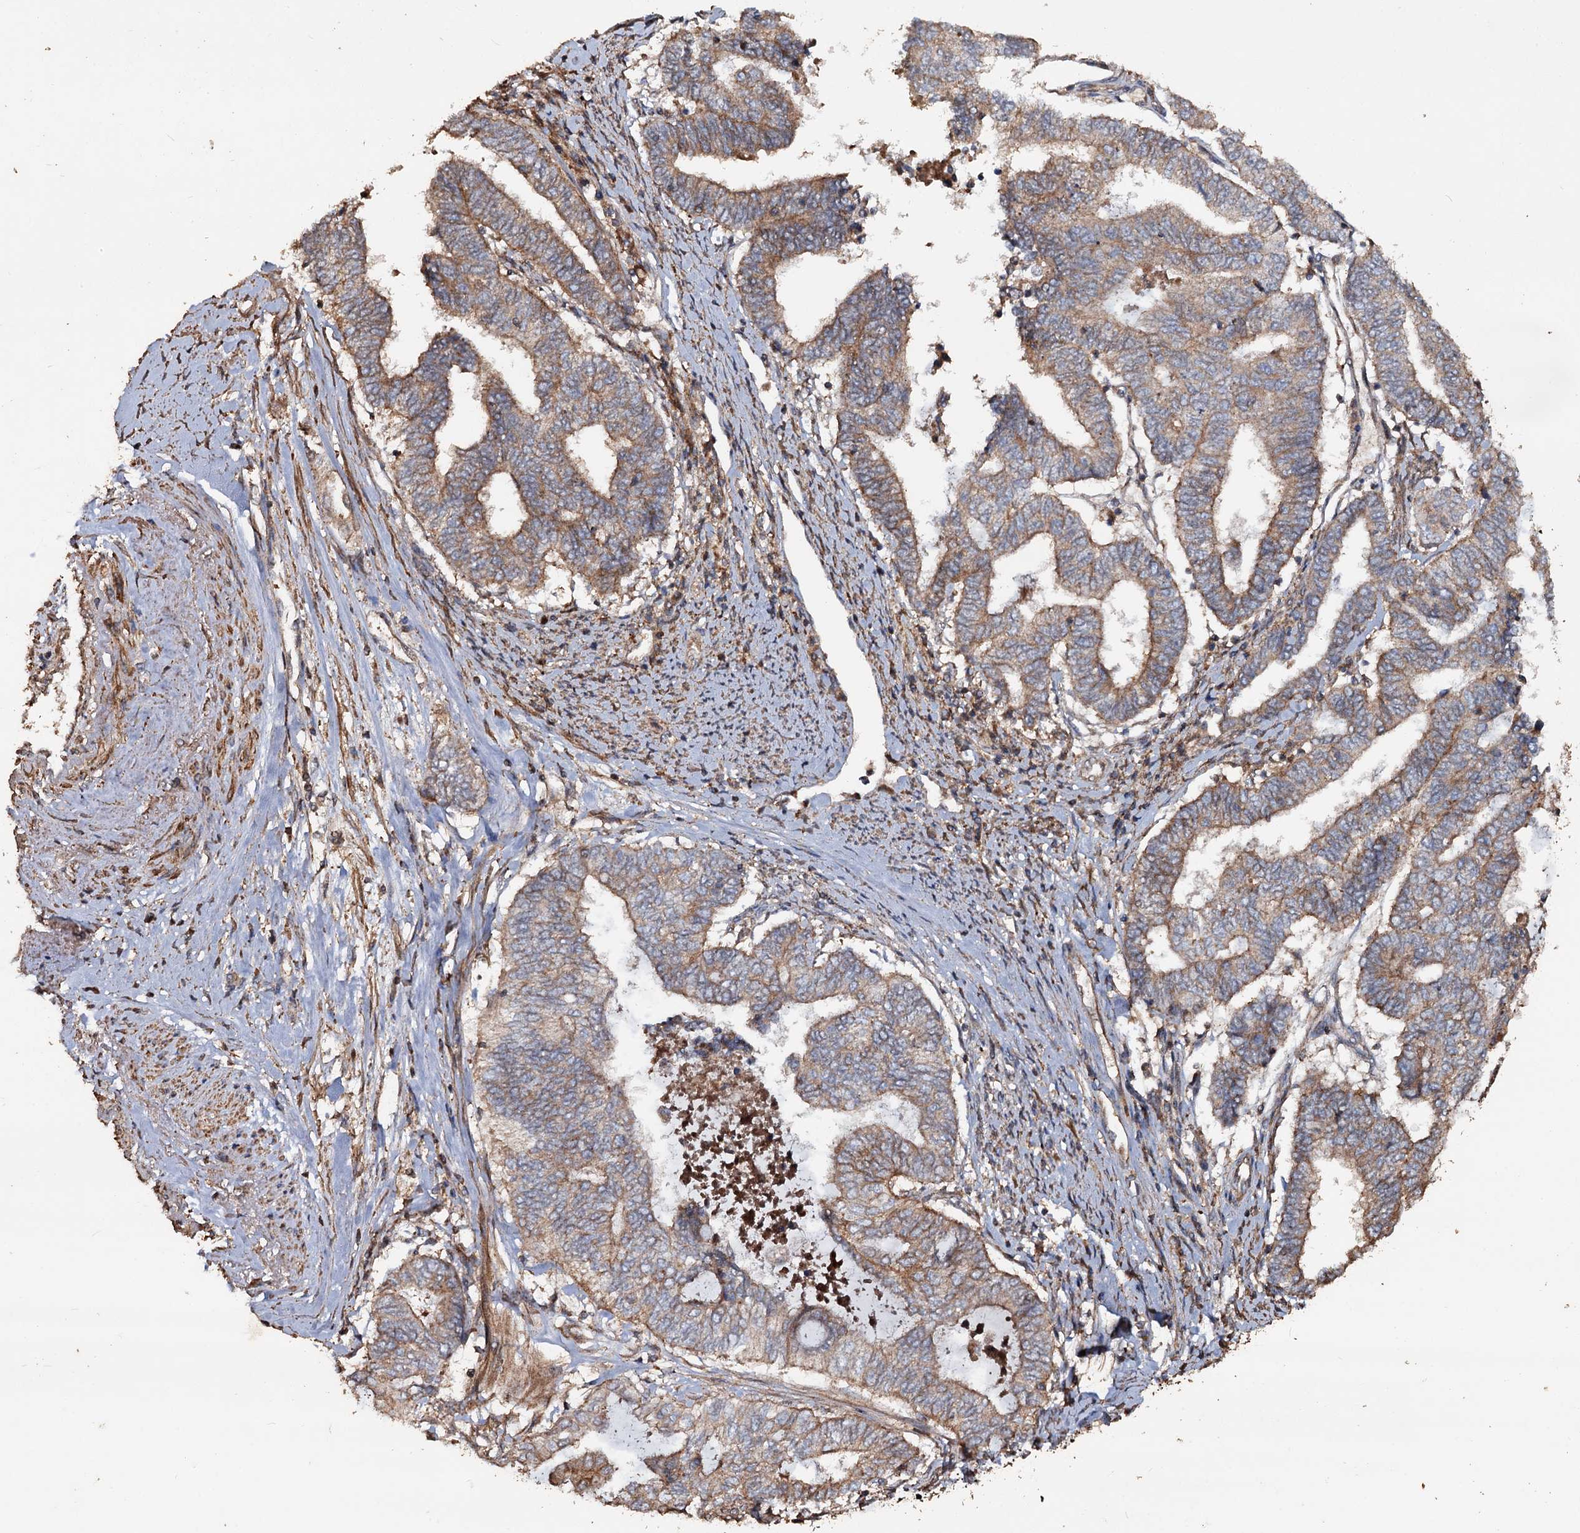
{"staining": {"intensity": "moderate", "quantity": "25%-75%", "location": "cytoplasmic/membranous"}, "tissue": "endometrial cancer", "cell_type": "Tumor cells", "image_type": "cancer", "snomed": [{"axis": "morphology", "description": "Adenocarcinoma, NOS"}, {"axis": "topography", "description": "Uterus"}, {"axis": "topography", "description": "Endometrium"}], "caption": "Endometrial cancer (adenocarcinoma) stained with immunohistochemistry demonstrates moderate cytoplasmic/membranous expression in approximately 25%-75% of tumor cells.", "gene": "NOTCH2NLA", "patient": {"sex": "female", "age": 70}}